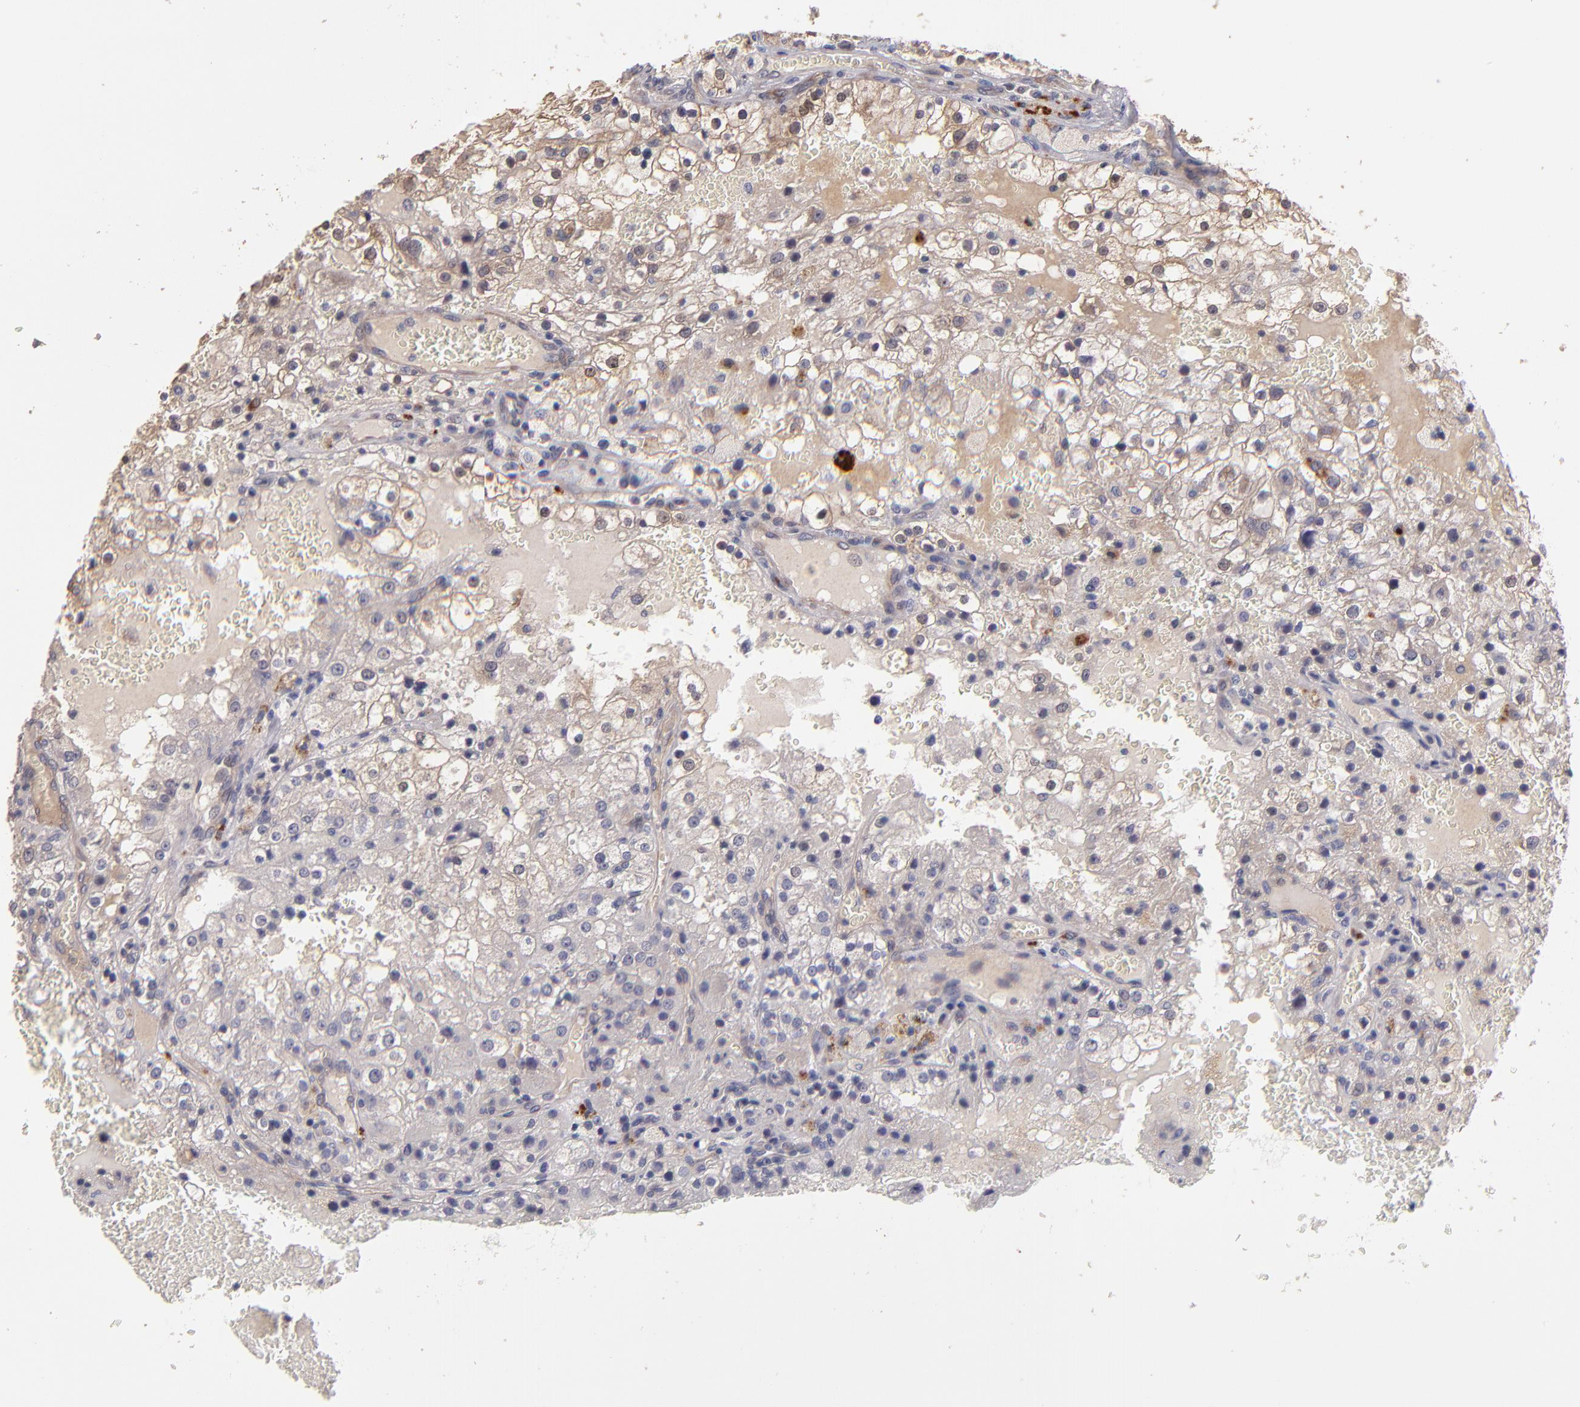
{"staining": {"intensity": "strong", "quantity": "<25%", "location": "cytoplasmic/membranous"}, "tissue": "renal cancer", "cell_type": "Tumor cells", "image_type": "cancer", "snomed": [{"axis": "morphology", "description": "Adenocarcinoma, NOS"}, {"axis": "topography", "description": "Kidney"}], "caption": "Immunohistochemistry of renal cancer (adenocarcinoma) reveals medium levels of strong cytoplasmic/membranous expression in approximately <25% of tumor cells.", "gene": "MAGEE1", "patient": {"sex": "female", "age": 74}}